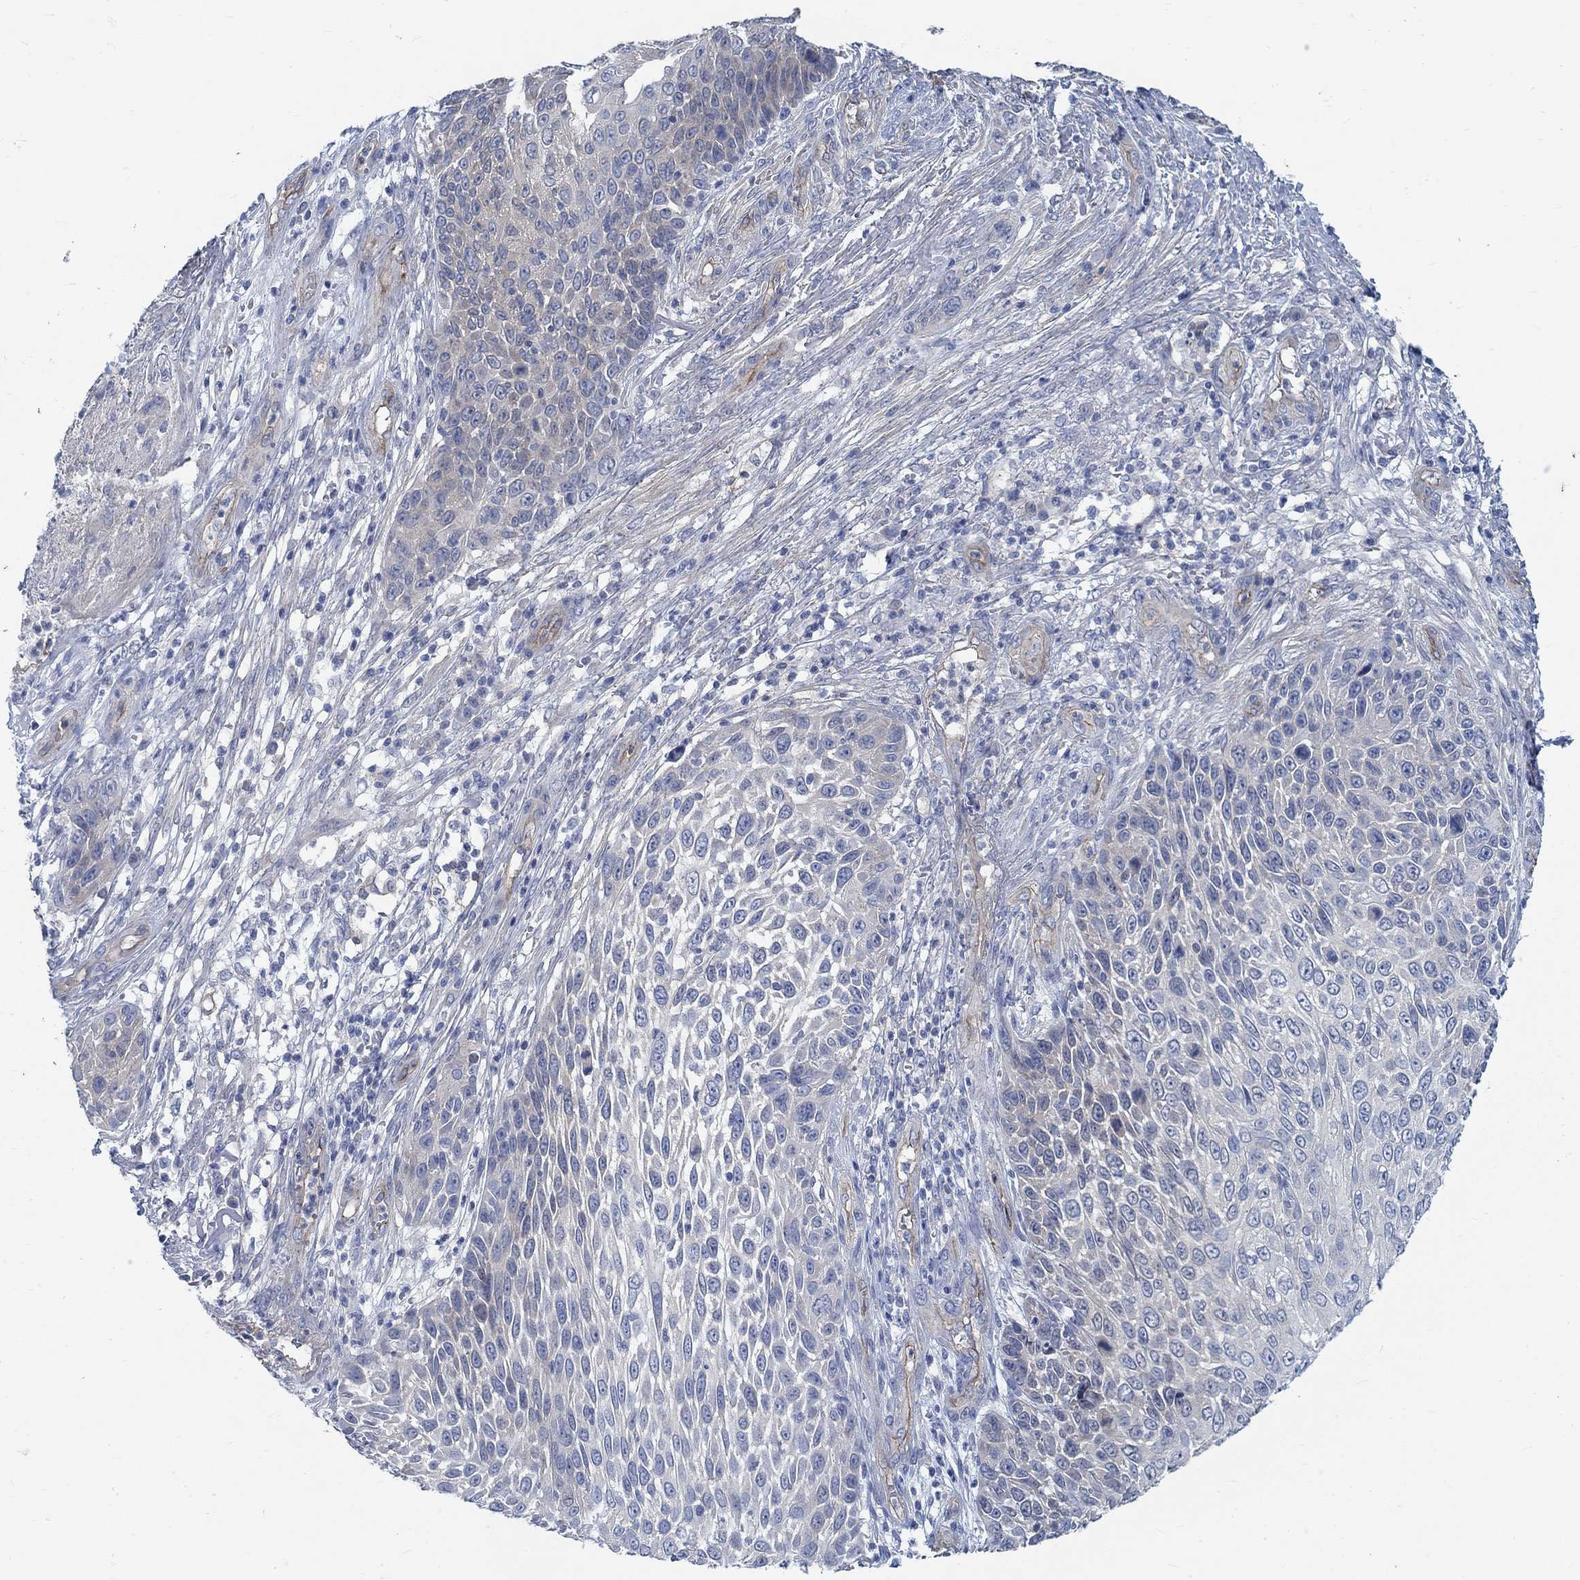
{"staining": {"intensity": "negative", "quantity": "none", "location": "none"}, "tissue": "skin cancer", "cell_type": "Tumor cells", "image_type": "cancer", "snomed": [{"axis": "morphology", "description": "Squamous cell carcinoma, NOS"}, {"axis": "topography", "description": "Skin"}], "caption": "Micrograph shows no significant protein positivity in tumor cells of skin cancer.", "gene": "TMEM198", "patient": {"sex": "male", "age": 92}}